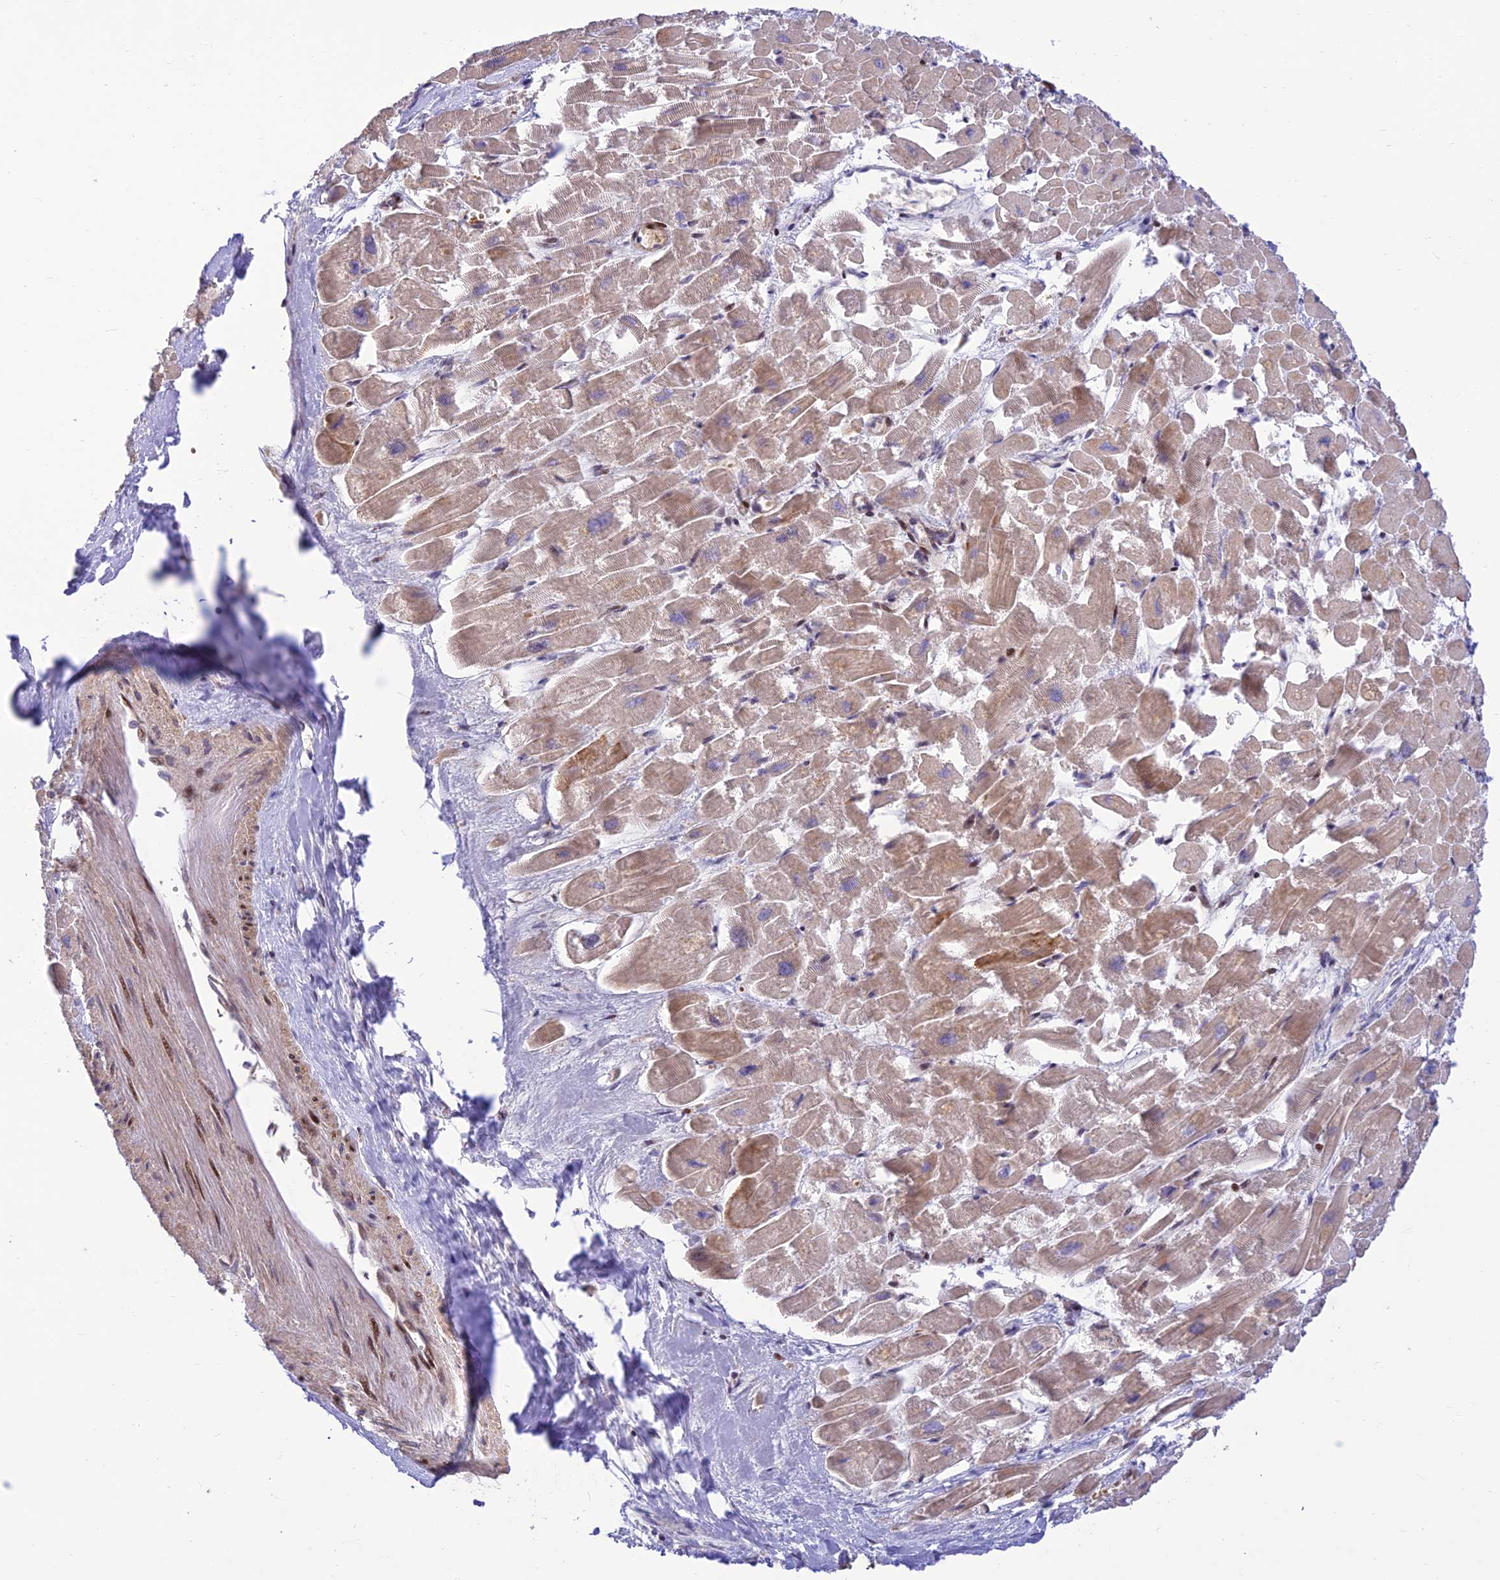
{"staining": {"intensity": "moderate", "quantity": "25%-75%", "location": "cytoplasmic/membranous"}, "tissue": "heart muscle", "cell_type": "Cardiomyocytes", "image_type": "normal", "snomed": [{"axis": "morphology", "description": "Normal tissue, NOS"}, {"axis": "topography", "description": "Heart"}], "caption": "Cardiomyocytes show medium levels of moderate cytoplasmic/membranous expression in approximately 25%-75% of cells in unremarkable human heart muscle. The staining was performed using DAB to visualize the protein expression in brown, while the nuclei were stained in blue with hematoxylin (Magnification: 20x).", "gene": "FAM186B", "patient": {"sex": "male", "age": 54}}